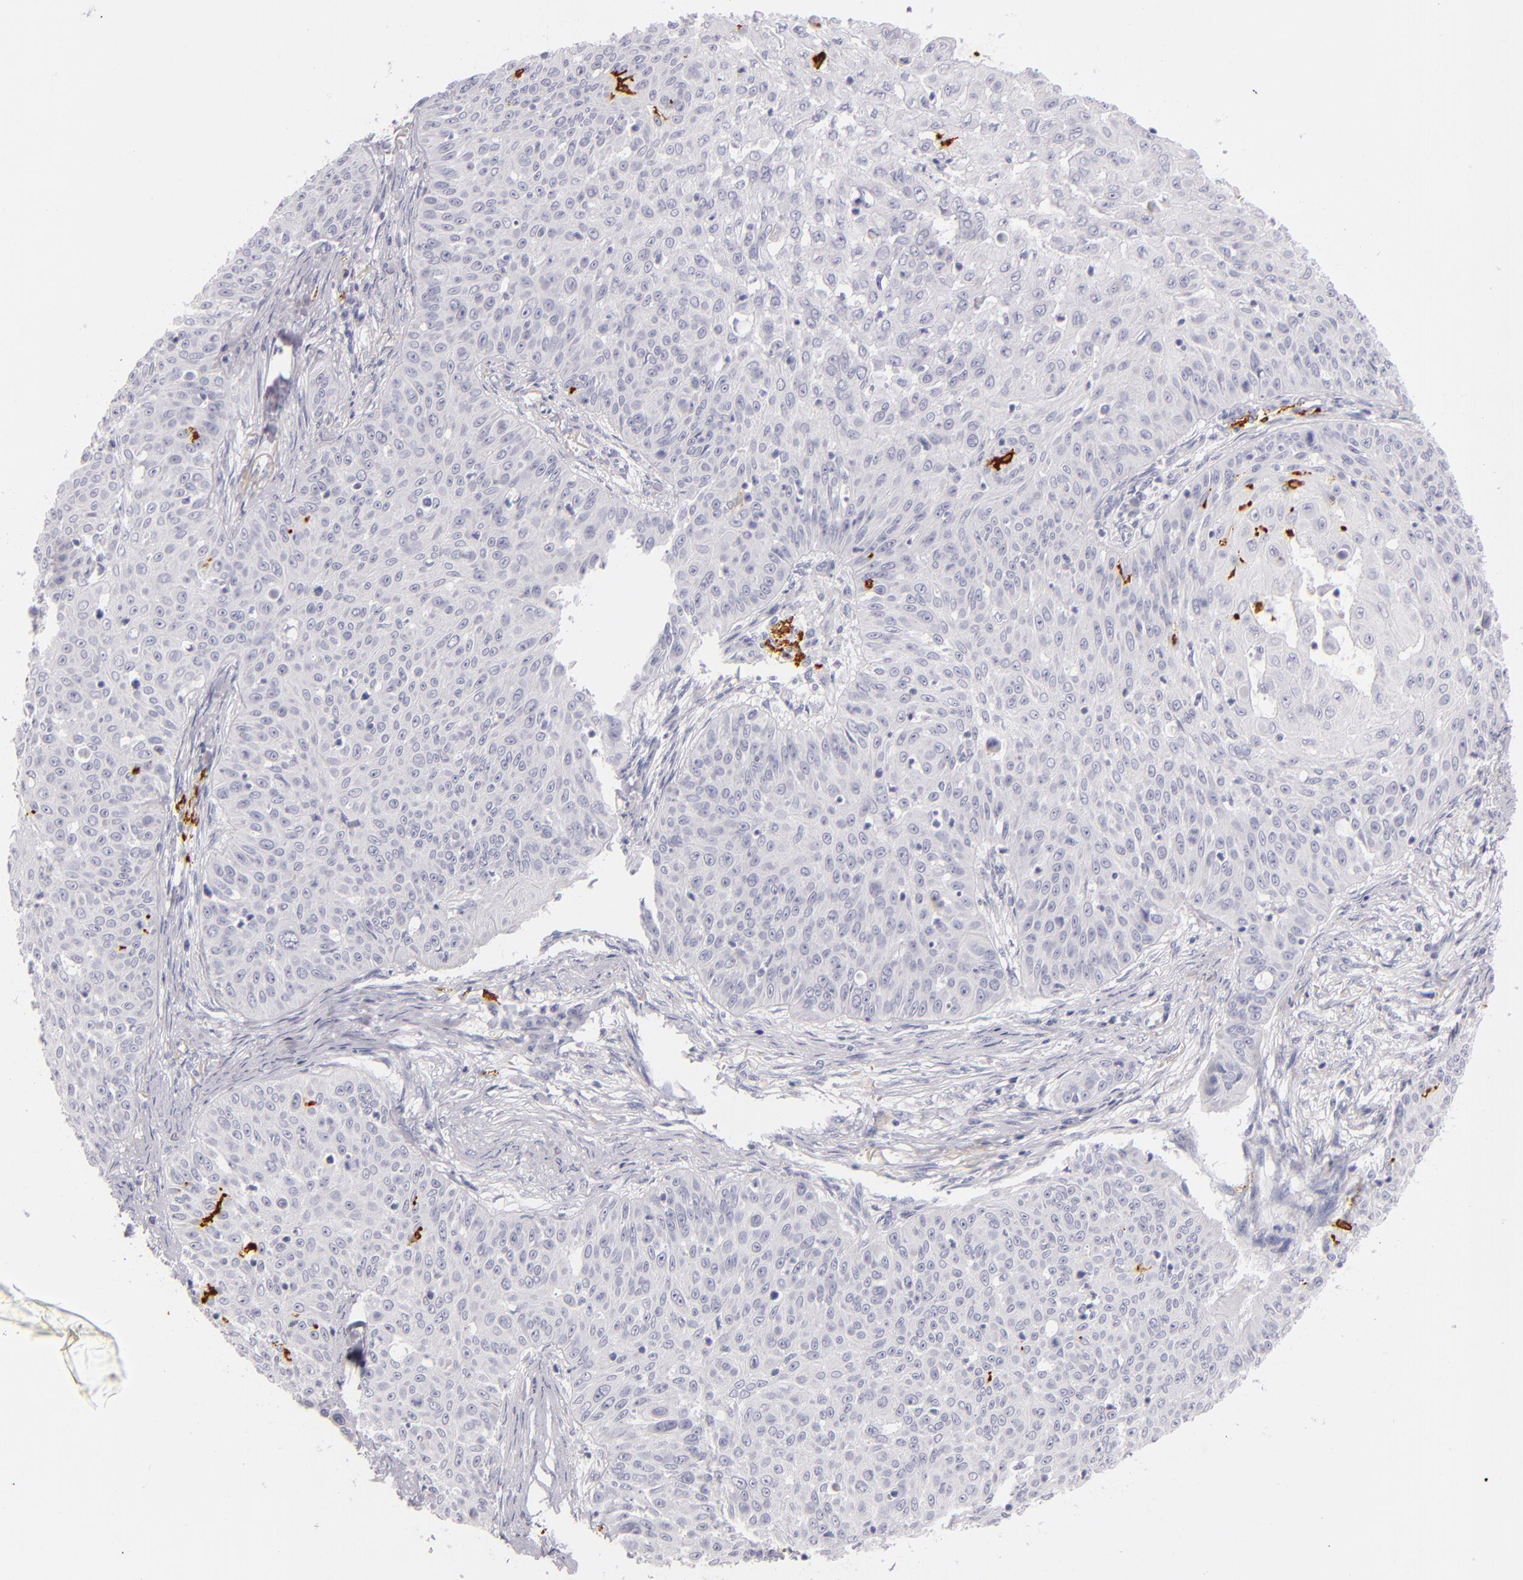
{"staining": {"intensity": "negative", "quantity": "none", "location": "none"}, "tissue": "skin cancer", "cell_type": "Tumor cells", "image_type": "cancer", "snomed": [{"axis": "morphology", "description": "Squamous cell carcinoma, NOS"}, {"axis": "topography", "description": "Skin"}], "caption": "The immunohistochemistry (IHC) image has no significant staining in tumor cells of squamous cell carcinoma (skin) tissue. The staining was performed using DAB to visualize the protein expression in brown, while the nuclei were stained in blue with hematoxylin (Magnification: 20x).", "gene": "CD207", "patient": {"sex": "male", "age": 82}}